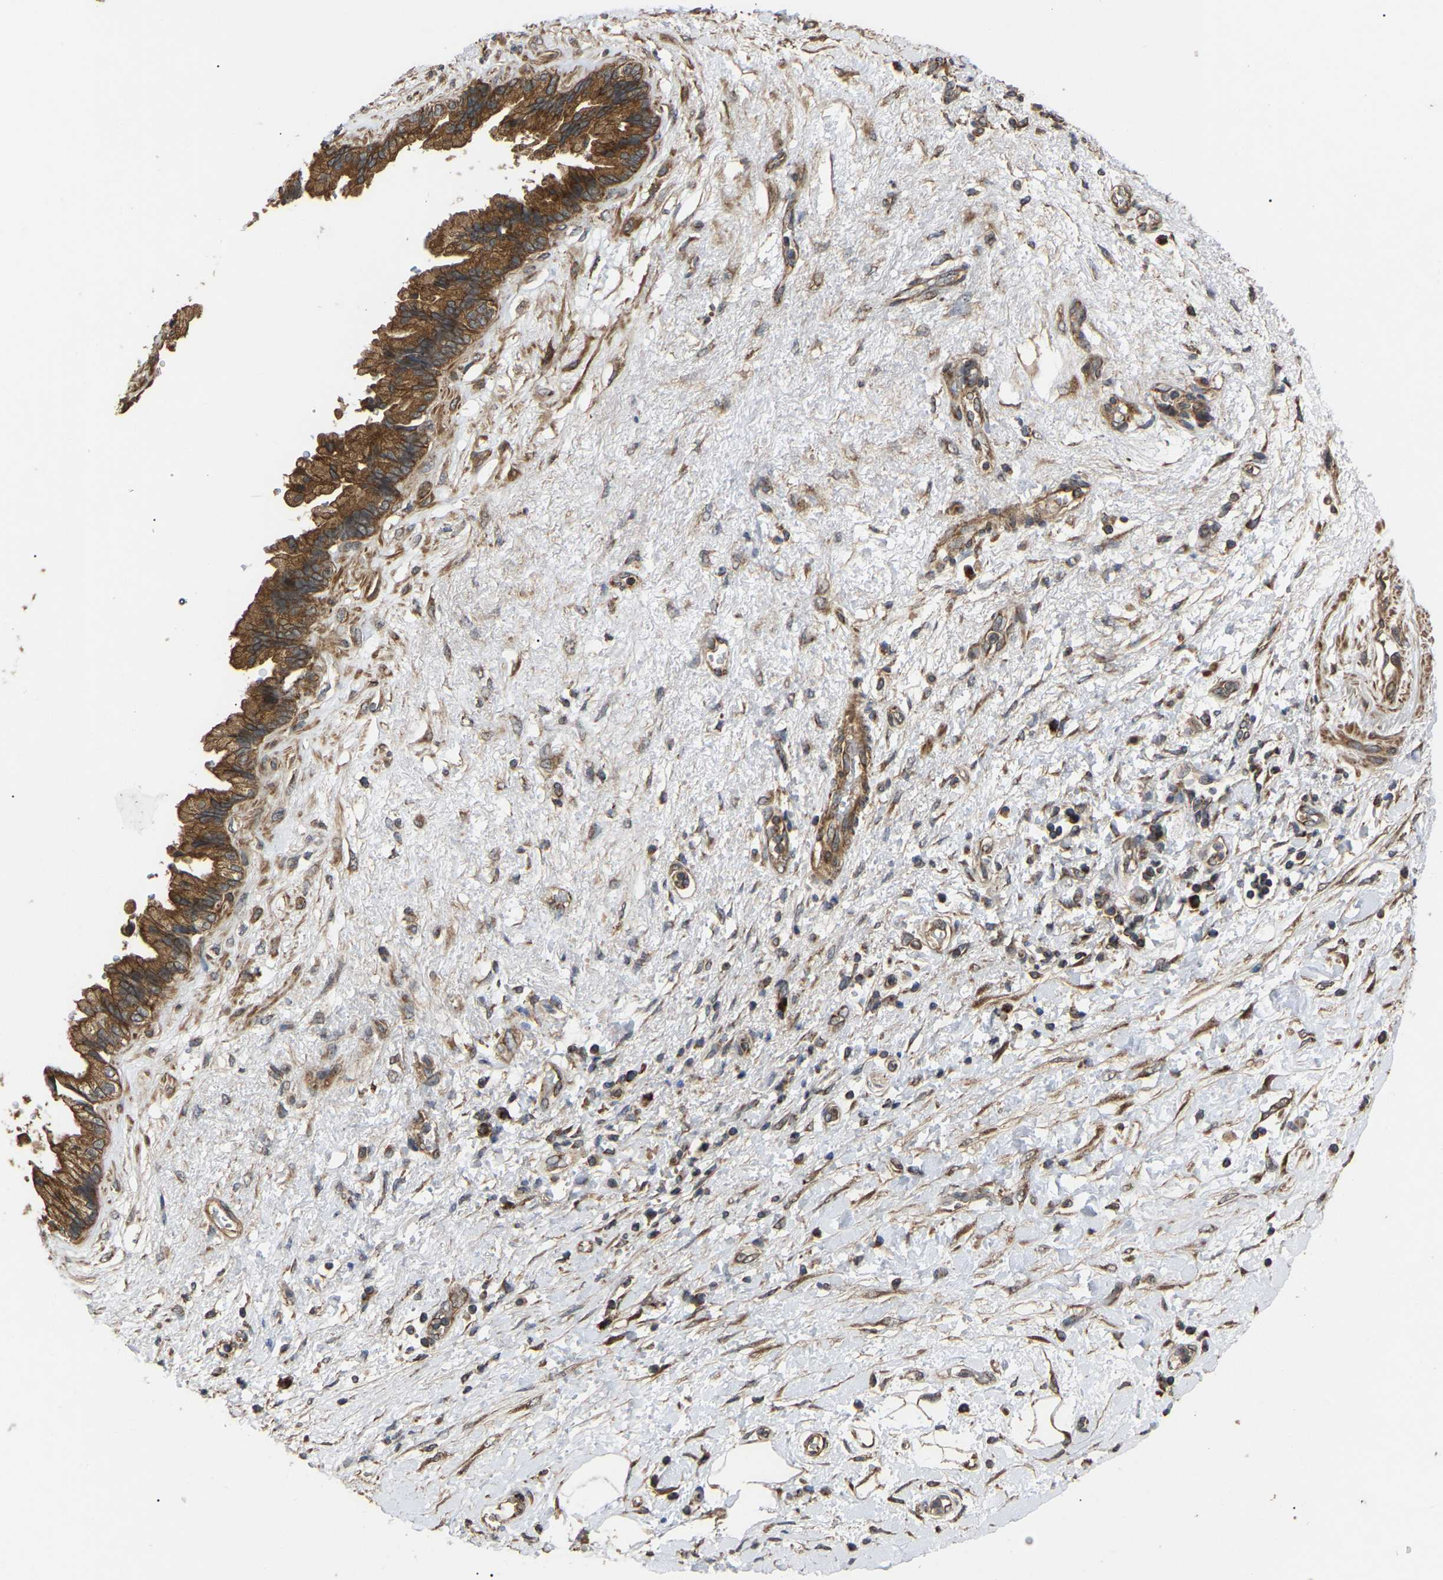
{"staining": {"intensity": "moderate", "quantity": ">75%", "location": "cytoplasmic/membranous"}, "tissue": "pancreatic cancer", "cell_type": "Tumor cells", "image_type": "cancer", "snomed": [{"axis": "morphology", "description": "Adenocarcinoma, NOS"}, {"axis": "topography", "description": "Pancreas"}], "caption": "The immunohistochemical stain shows moderate cytoplasmic/membranous positivity in tumor cells of pancreatic cancer (adenocarcinoma) tissue.", "gene": "GCC1", "patient": {"sex": "female", "age": 60}}